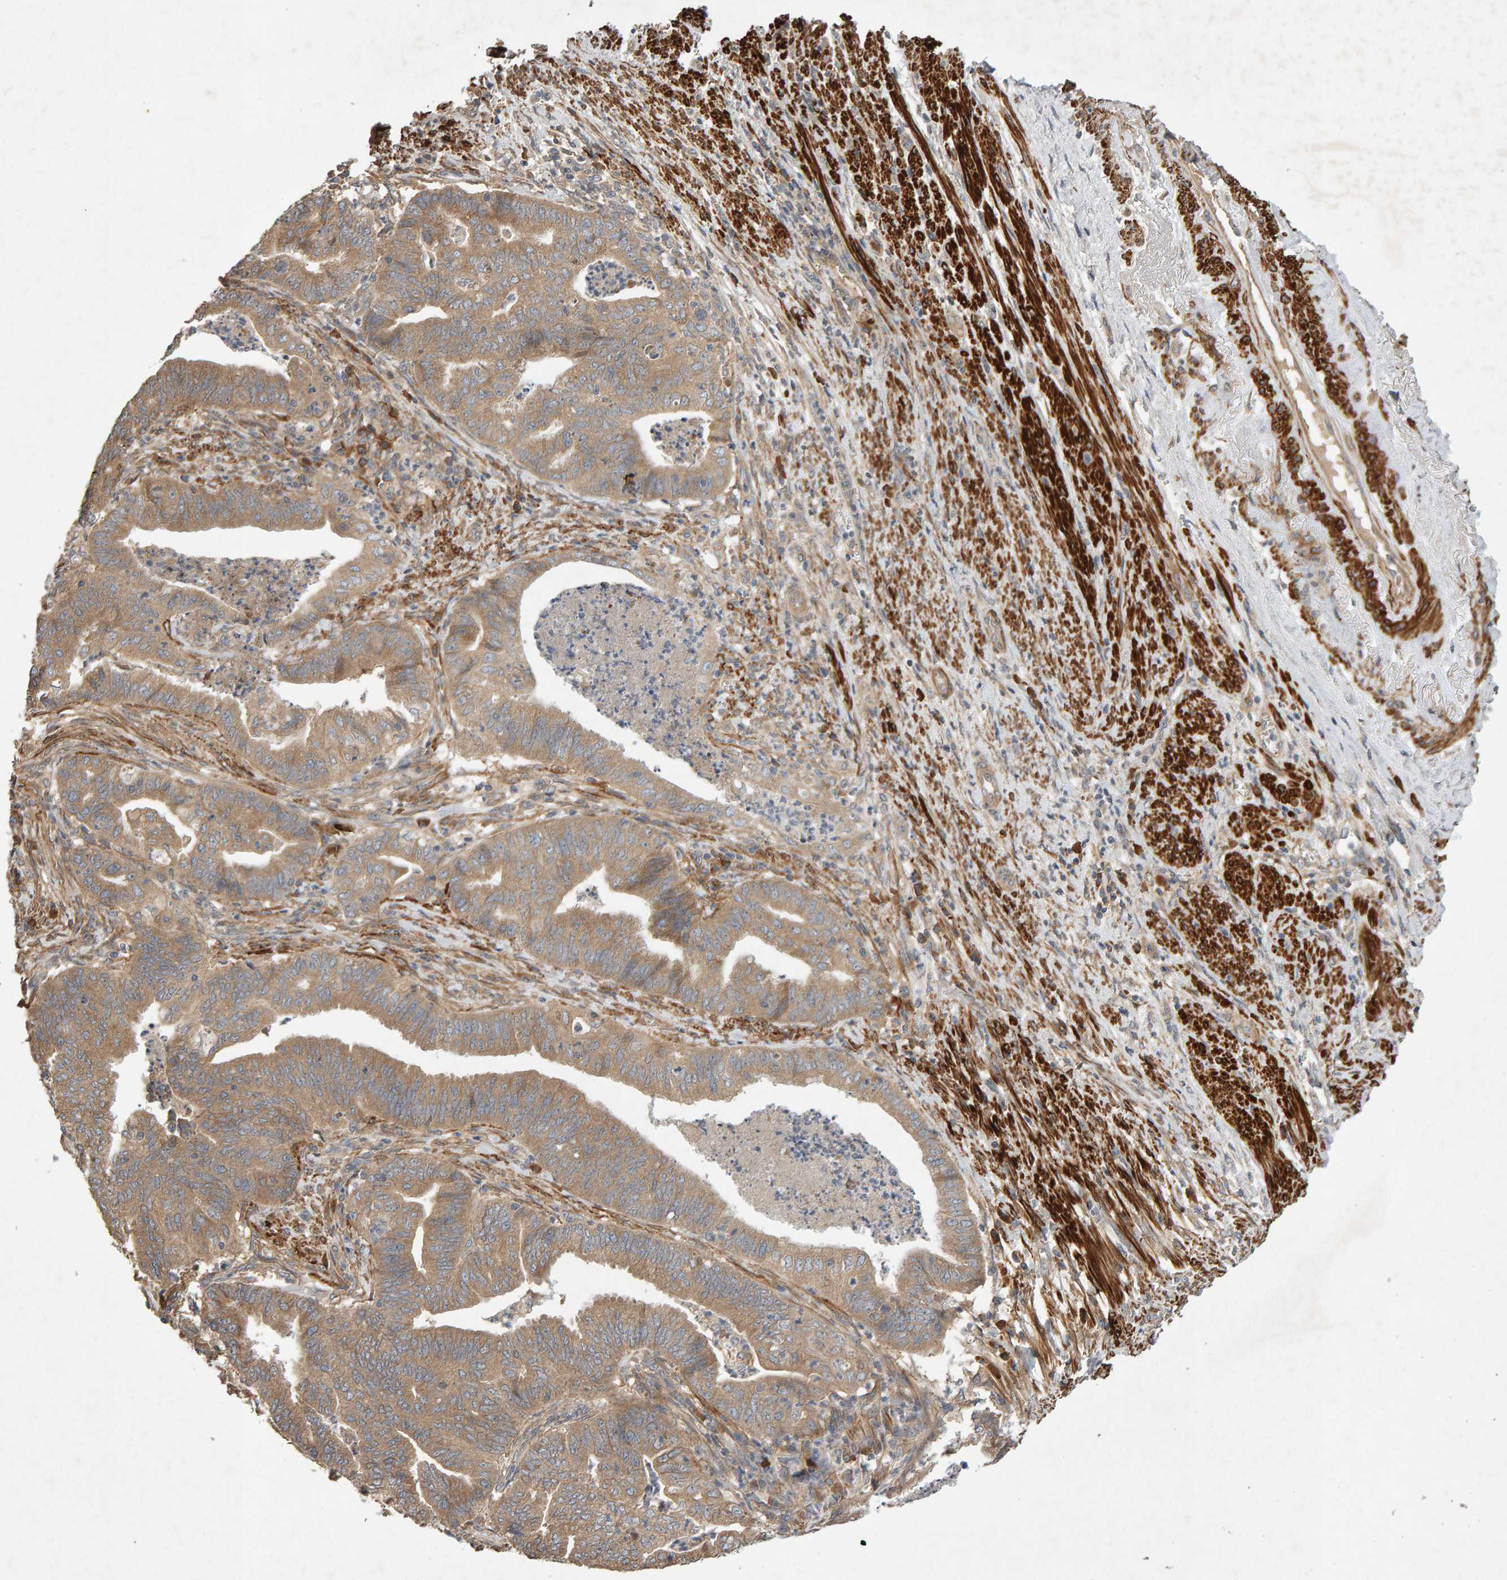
{"staining": {"intensity": "weak", "quantity": ">75%", "location": "cytoplasmic/membranous"}, "tissue": "endometrial cancer", "cell_type": "Tumor cells", "image_type": "cancer", "snomed": [{"axis": "morphology", "description": "Polyp, NOS"}, {"axis": "morphology", "description": "Adenocarcinoma, NOS"}, {"axis": "morphology", "description": "Adenoma, NOS"}, {"axis": "topography", "description": "Endometrium"}], "caption": "Brown immunohistochemical staining in endometrial adenoma demonstrates weak cytoplasmic/membranous positivity in approximately >75% of tumor cells.", "gene": "RNF19A", "patient": {"sex": "female", "age": 79}}